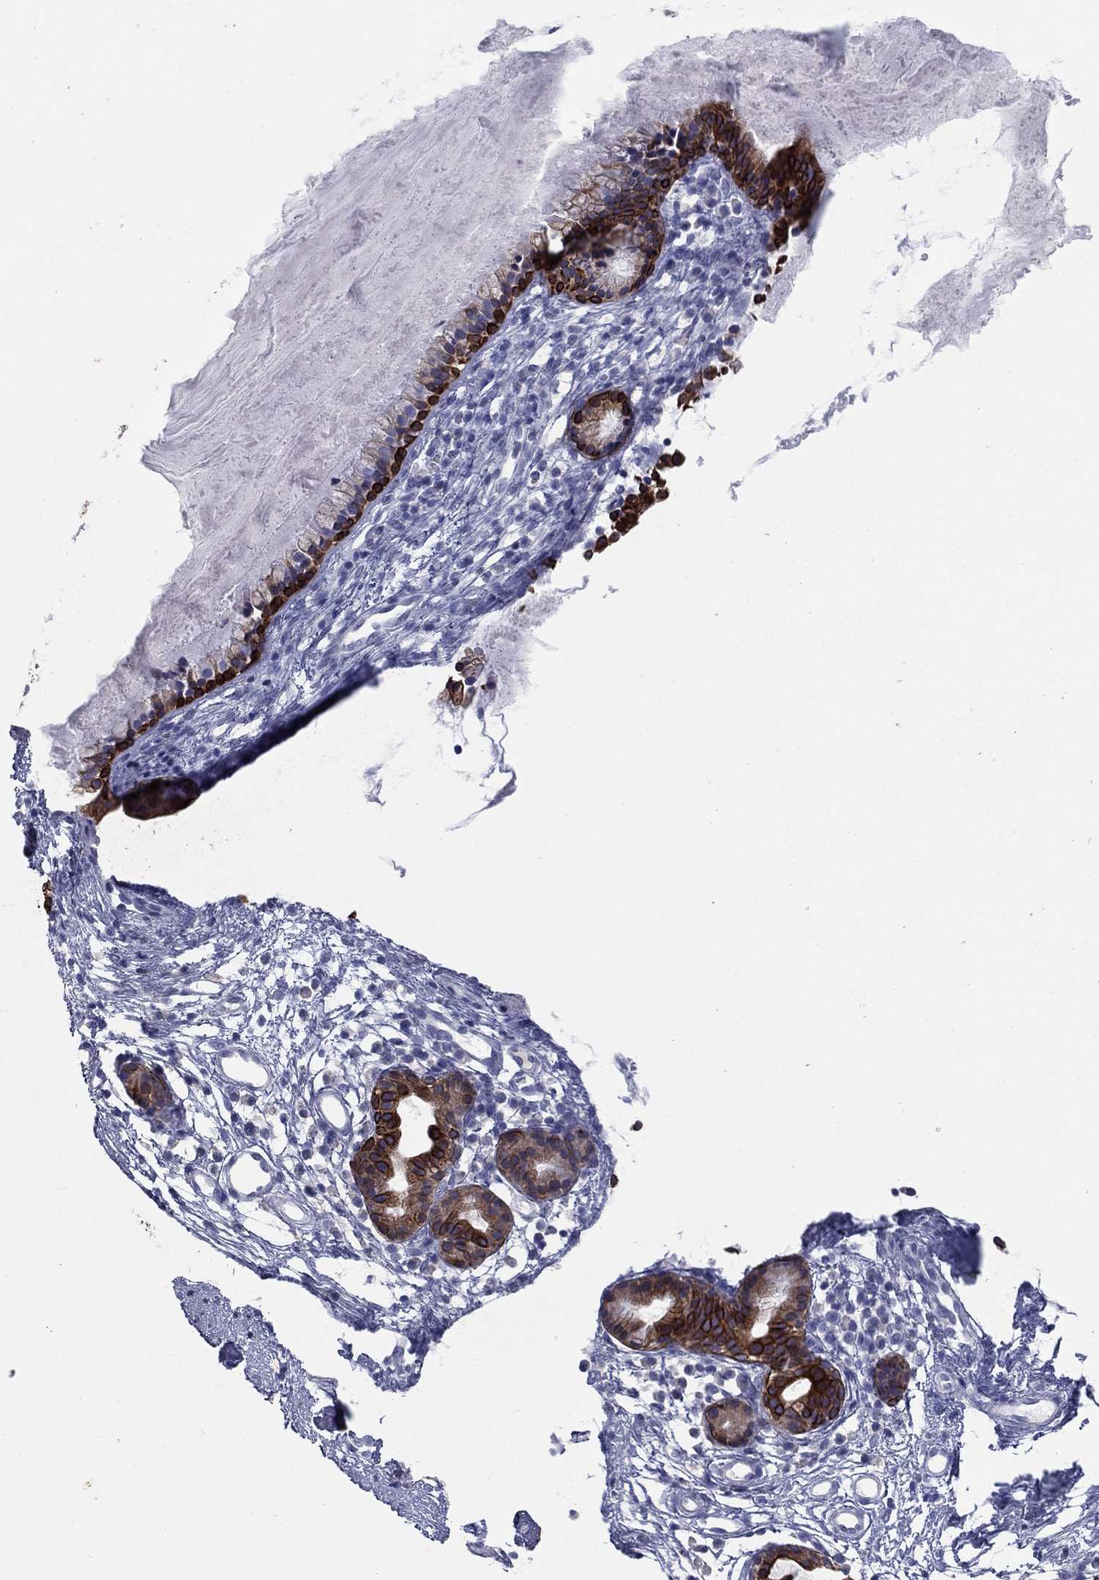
{"staining": {"intensity": "strong", "quantity": "25%-75%", "location": "cytoplasmic/membranous"}, "tissue": "nasopharynx", "cell_type": "Respiratory epithelial cells", "image_type": "normal", "snomed": [{"axis": "morphology", "description": "Normal tissue, NOS"}, {"axis": "topography", "description": "Nasopharynx"}], "caption": "IHC (DAB (3,3'-diaminobenzidine)) staining of normal human nasopharynx exhibits strong cytoplasmic/membranous protein expression in about 25%-75% of respiratory epithelial cells. (DAB (3,3'-diaminobenzidine) = brown stain, brightfield microscopy at high magnification).", "gene": "KRT75", "patient": {"sex": "male", "age": 77}}